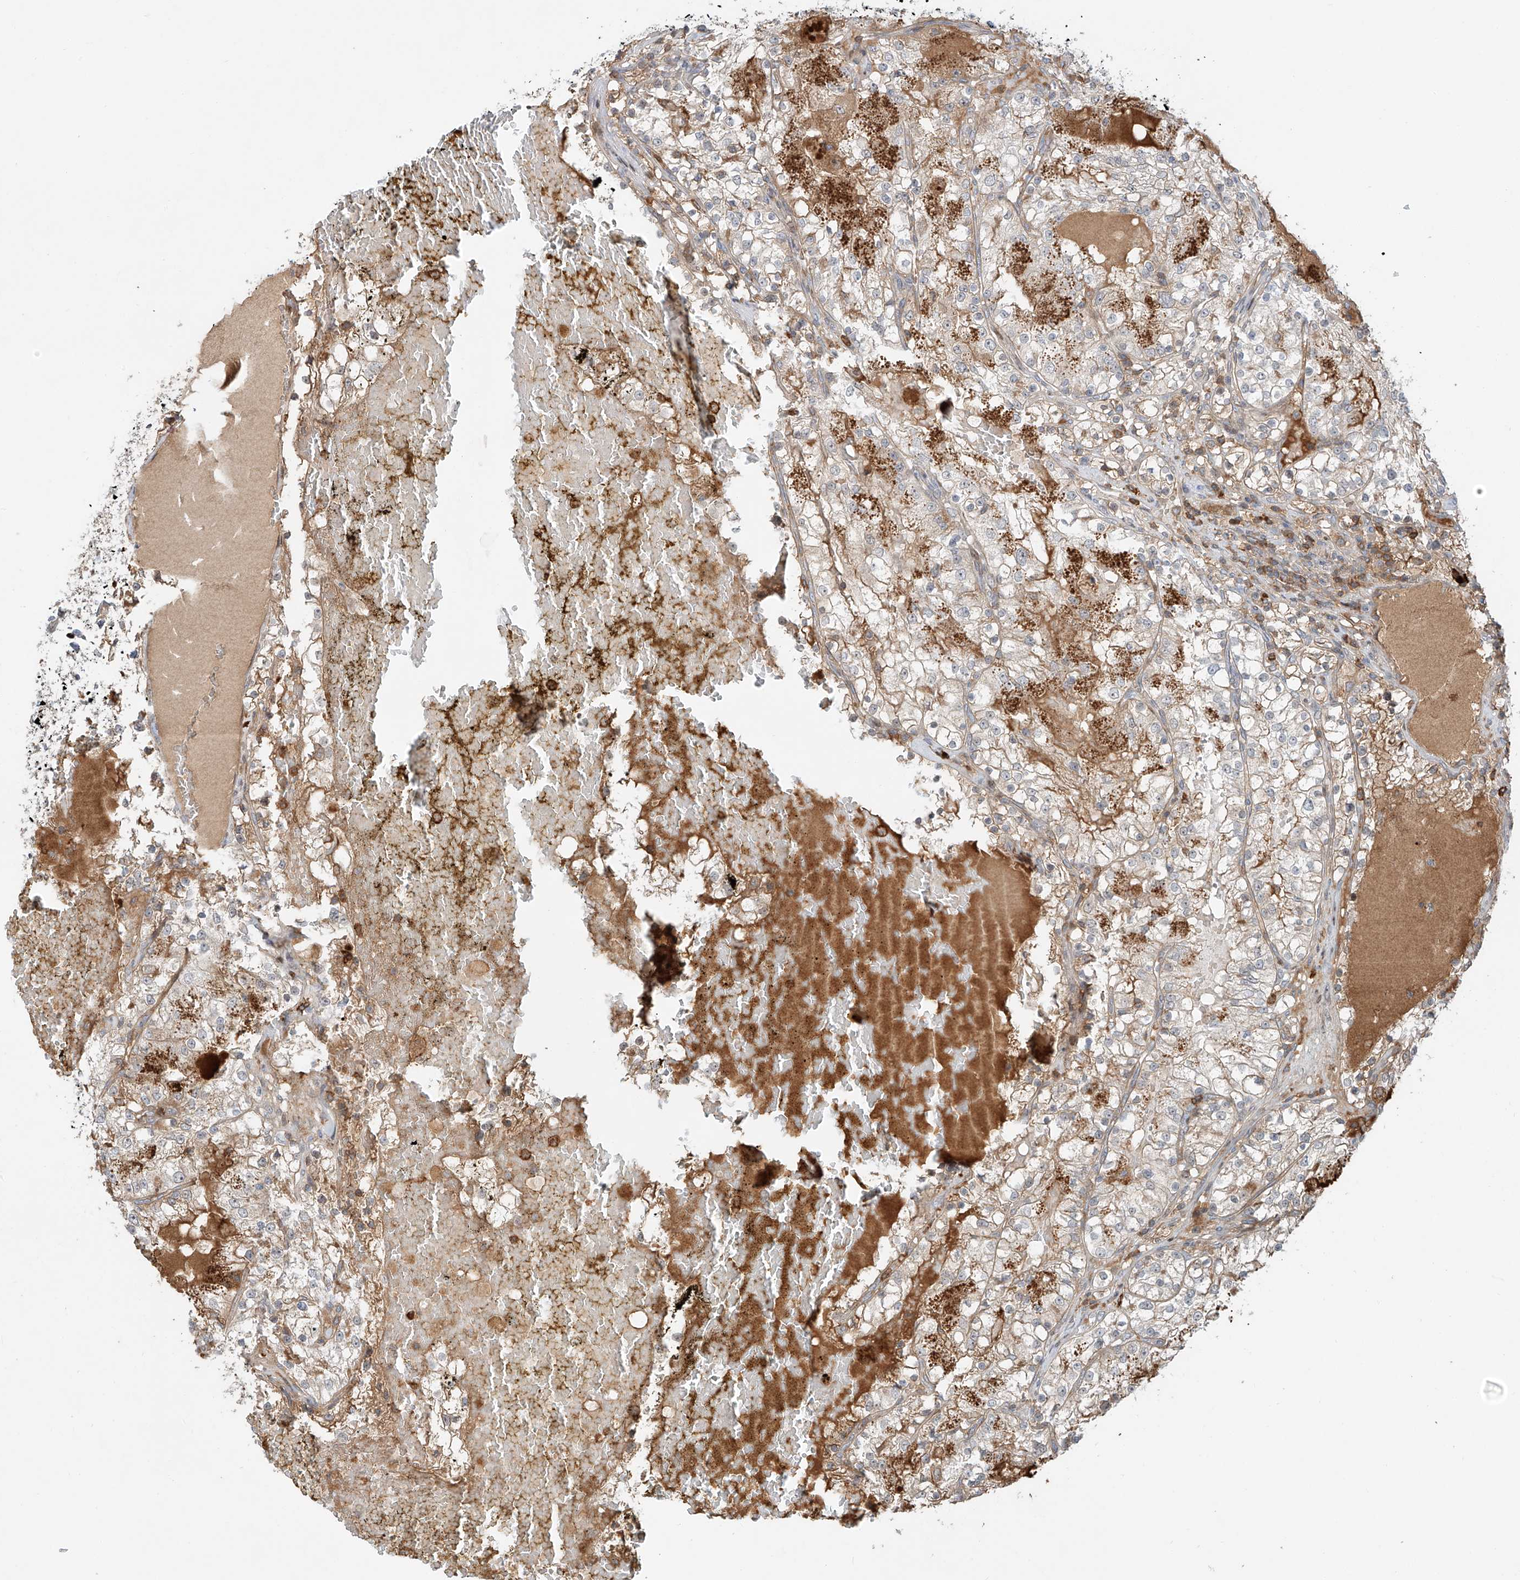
{"staining": {"intensity": "moderate", "quantity": "25%-75%", "location": "cytoplasmic/membranous"}, "tissue": "renal cancer", "cell_type": "Tumor cells", "image_type": "cancer", "snomed": [{"axis": "morphology", "description": "Normal tissue, NOS"}, {"axis": "morphology", "description": "Adenocarcinoma, NOS"}, {"axis": "topography", "description": "Kidney"}], "caption": "An IHC photomicrograph of neoplastic tissue is shown. Protein staining in brown labels moderate cytoplasmic/membranous positivity in adenocarcinoma (renal) within tumor cells.", "gene": "CEP162", "patient": {"sex": "male", "age": 68}}